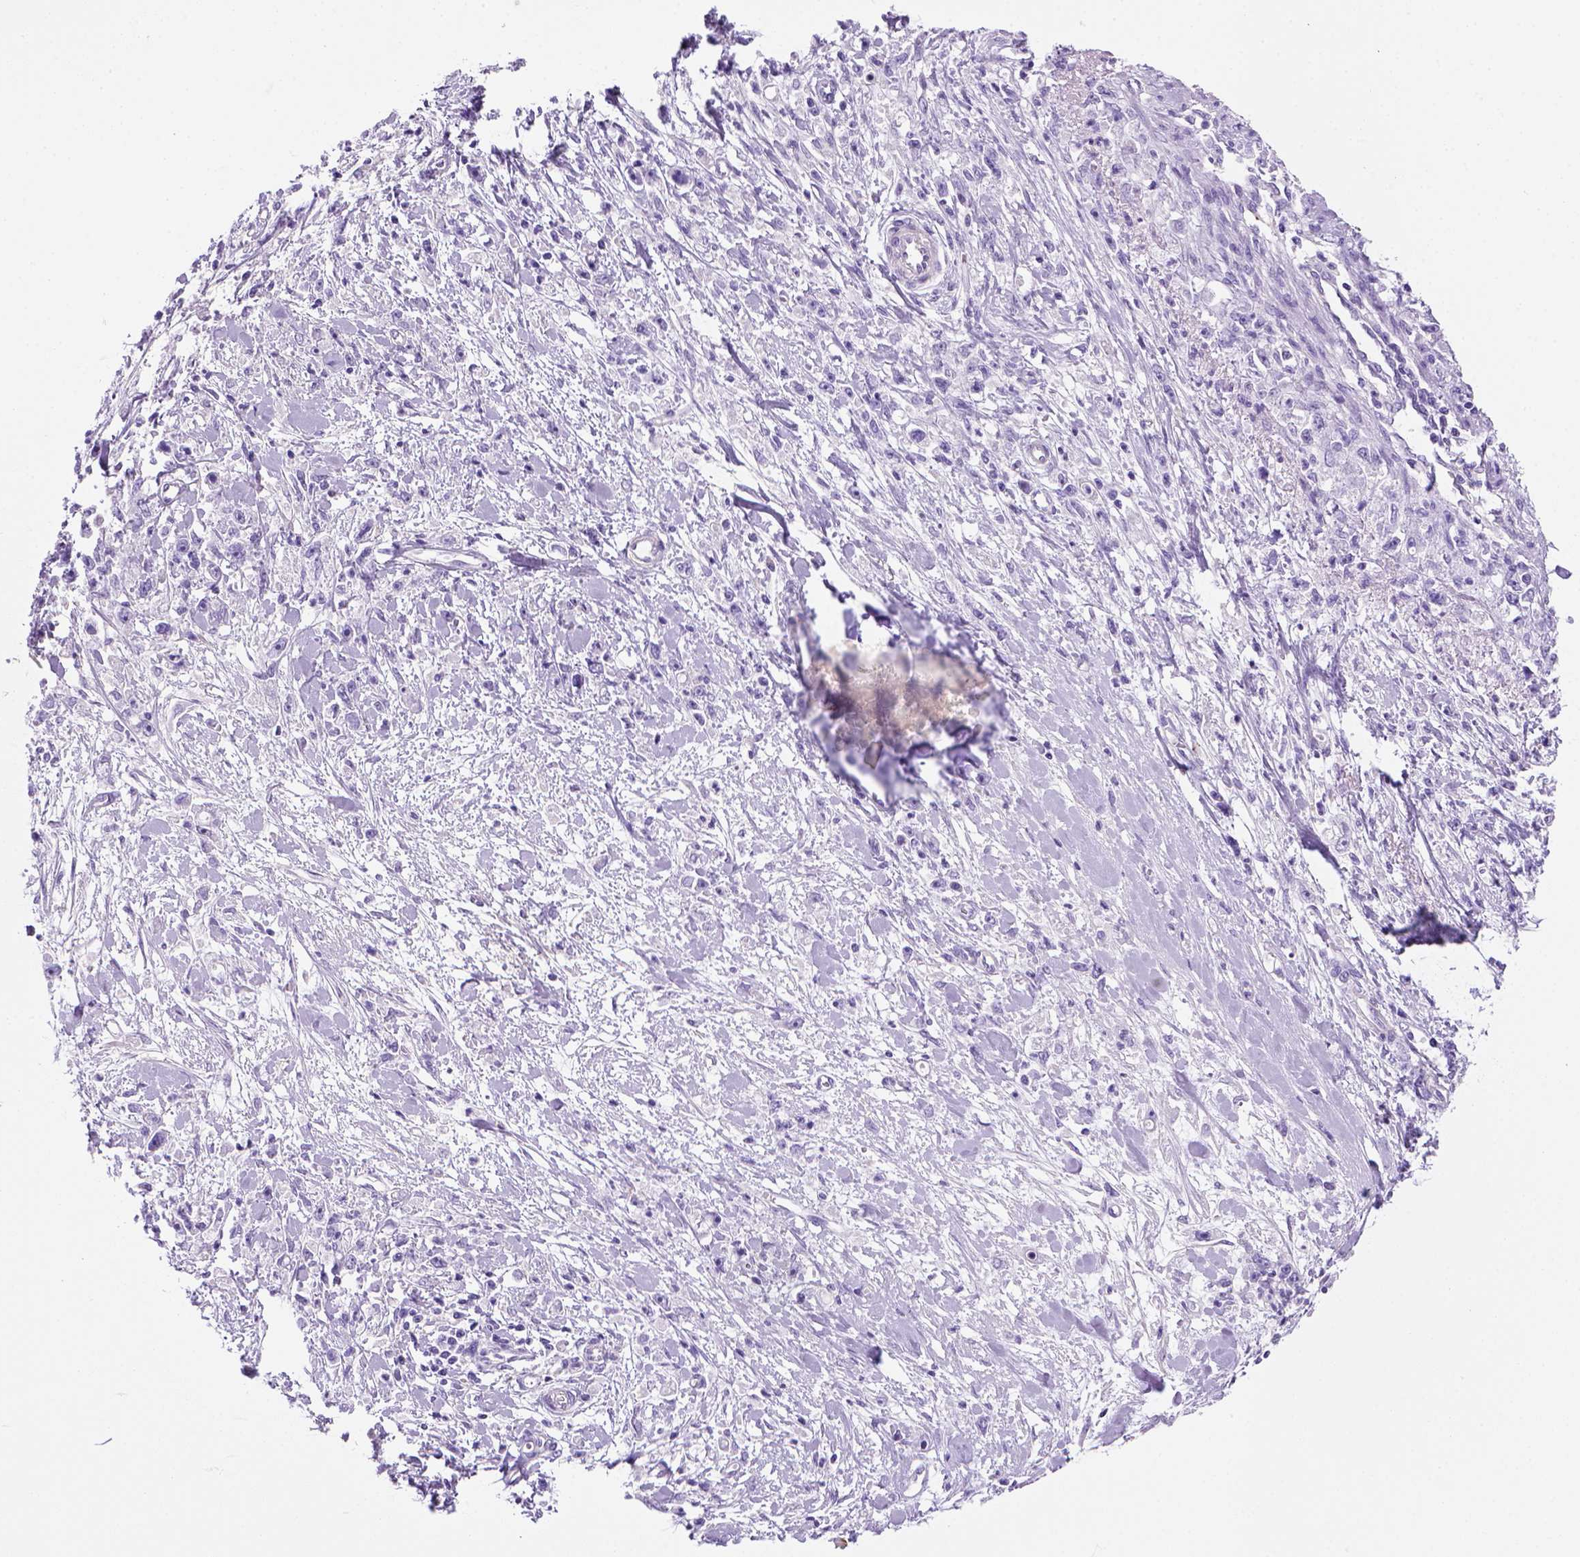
{"staining": {"intensity": "negative", "quantity": "none", "location": "none"}, "tissue": "stomach cancer", "cell_type": "Tumor cells", "image_type": "cancer", "snomed": [{"axis": "morphology", "description": "Adenocarcinoma, NOS"}, {"axis": "topography", "description": "Stomach"}], "caption": "IHC of human stomach adenocarcinoma displays no positivity in tumor cells. Brightfield microscopy of immunohistochemistry (IHC) stained with DAB (3,3'-diaminobenzidine) (brown) and hematoxylin (blue), captured at high magnification.", "gene": "ARHGEF33", "patient": {"sex": "female", "age": 59}}